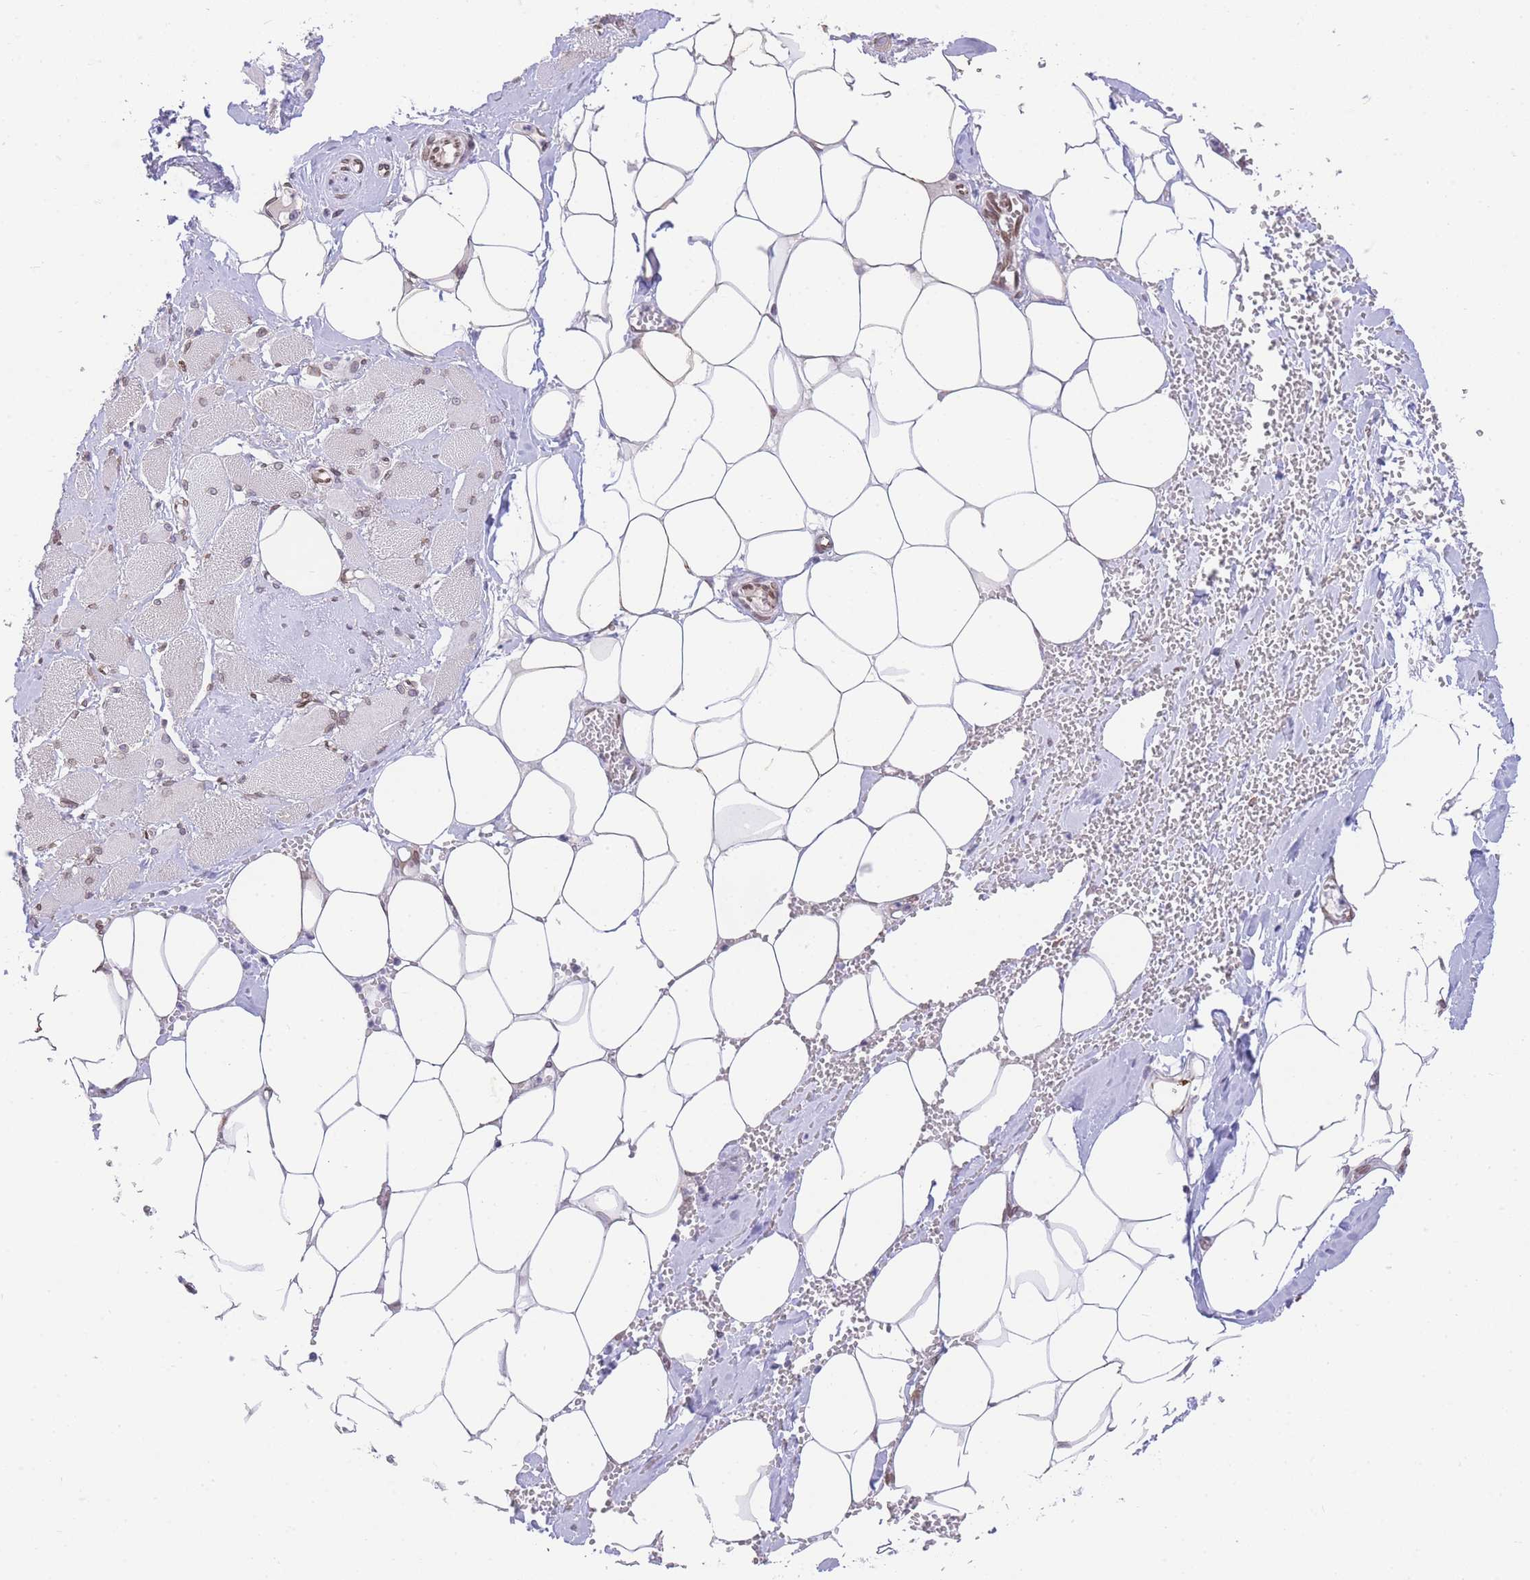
{"staining": {"intensity": "moderate", "quantity": "<25%", "location": "nuclear"}, "tissue": "skeletal muscle", "cell_type": "Myocytes", "image_type": "normal", "snomed": [{"axis": "morphology", "description": "Normal tissue, NOS"}, {"axis": "morphology", "description": "Basal cell carcinoma"}, {"axis": "topography", "description": "Skeletal muscle"}], "caption": "Protein positivity by immunohistochemistry displays moderate nuclear expression in approximately <25% of myocytes in normal skeletal muscle.", "gene": "OR10AD1", "patient": {"sex": "female", "age": 64}}